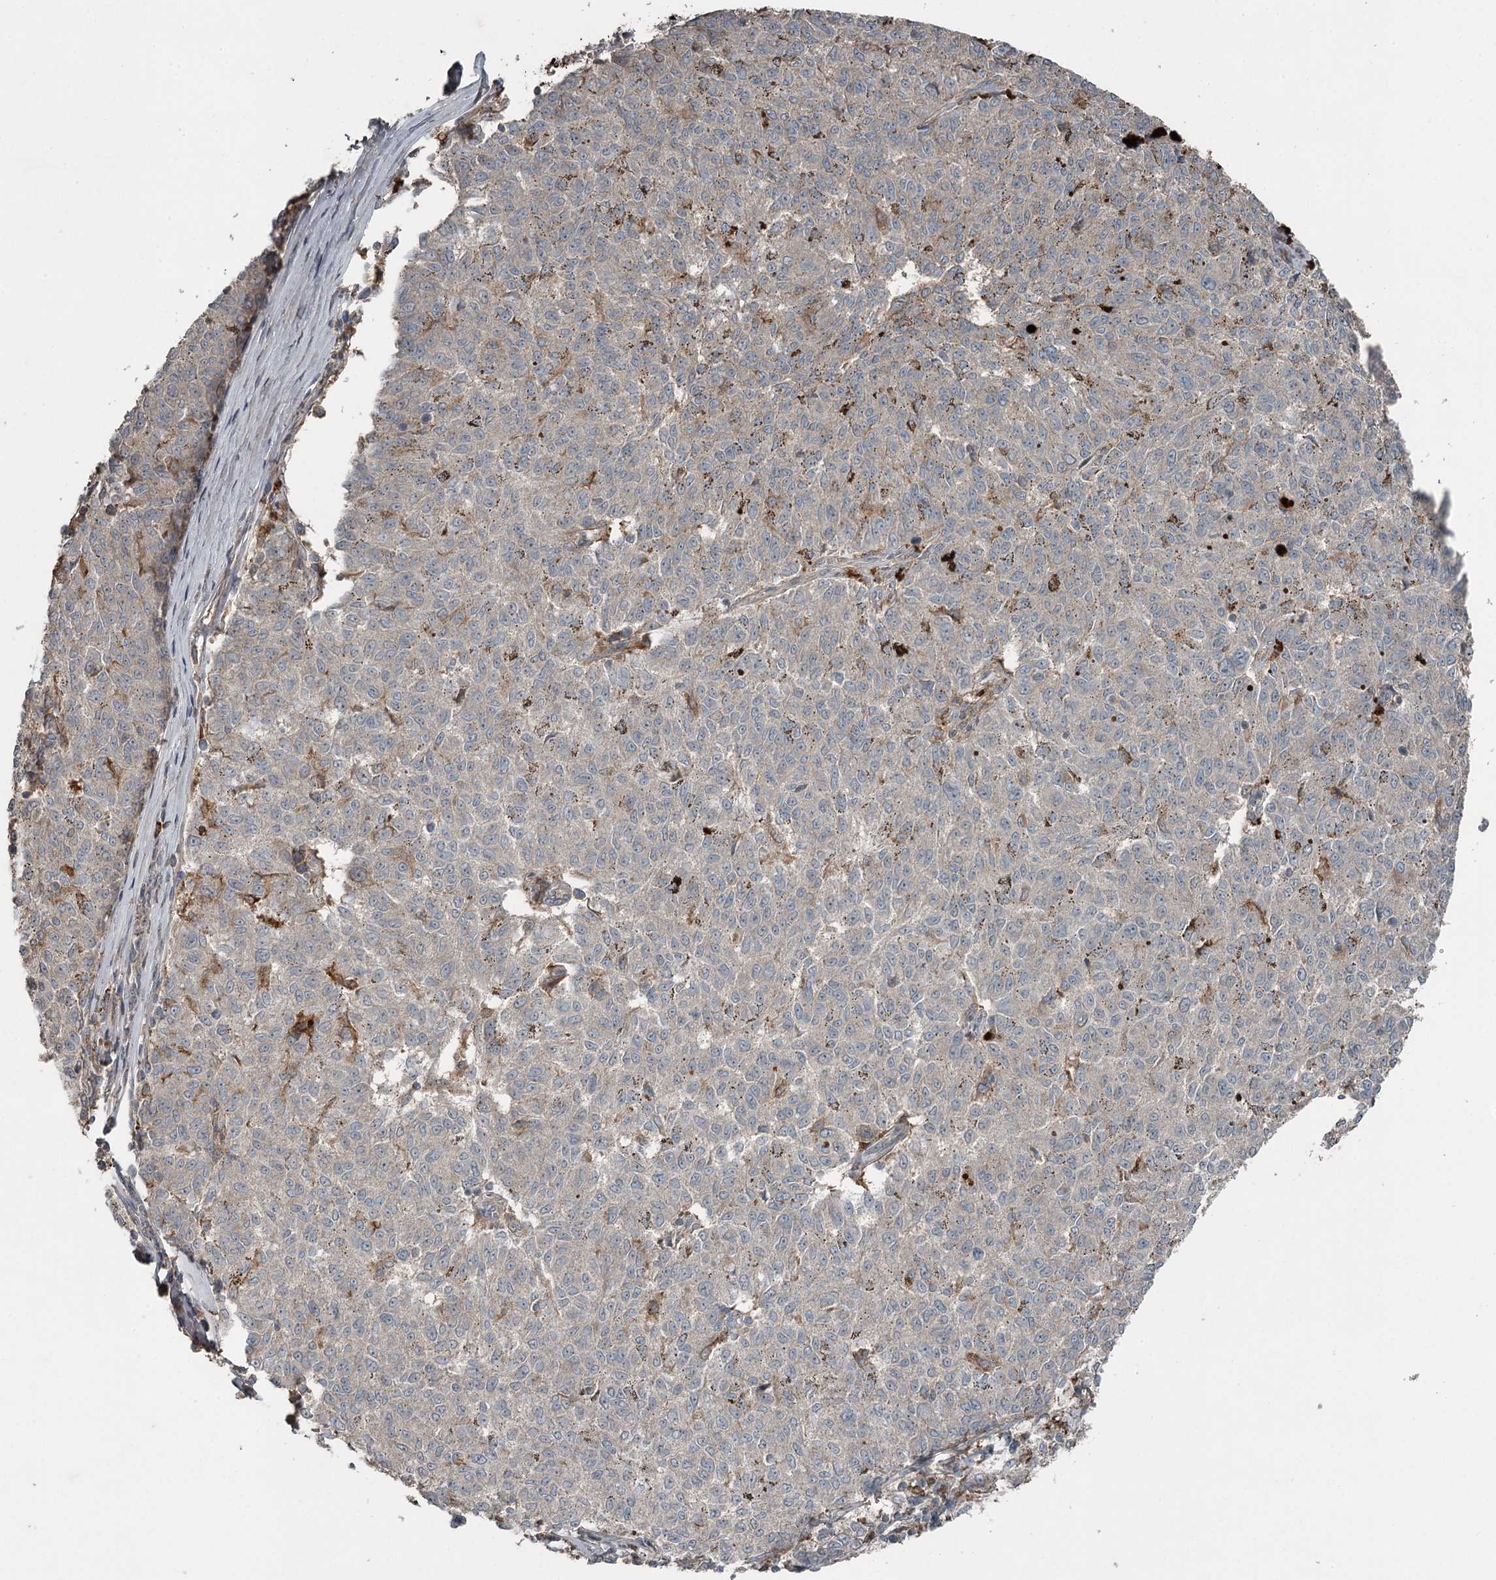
{"staining": {"intensity": "negative", "quantity": "none", "location": "none"}, "tissue": "melanoma", "cell_type": "Tumor cells", "image_type": "cancer", "snomed": [{"axis": "morphology", "description": "Malignant melanoma, NOS"}, {"axis": "topography", "description": "Skin"}], "caption": "IHC histopathology image of human malignant melanoma stained for a protein (brown), which shows no expression in tumor cells. (Brightfield microscopy of DAB IHC at high magnification).", "gene": "SLC39A8", "patient": {"sex": "female", "age": 72}}